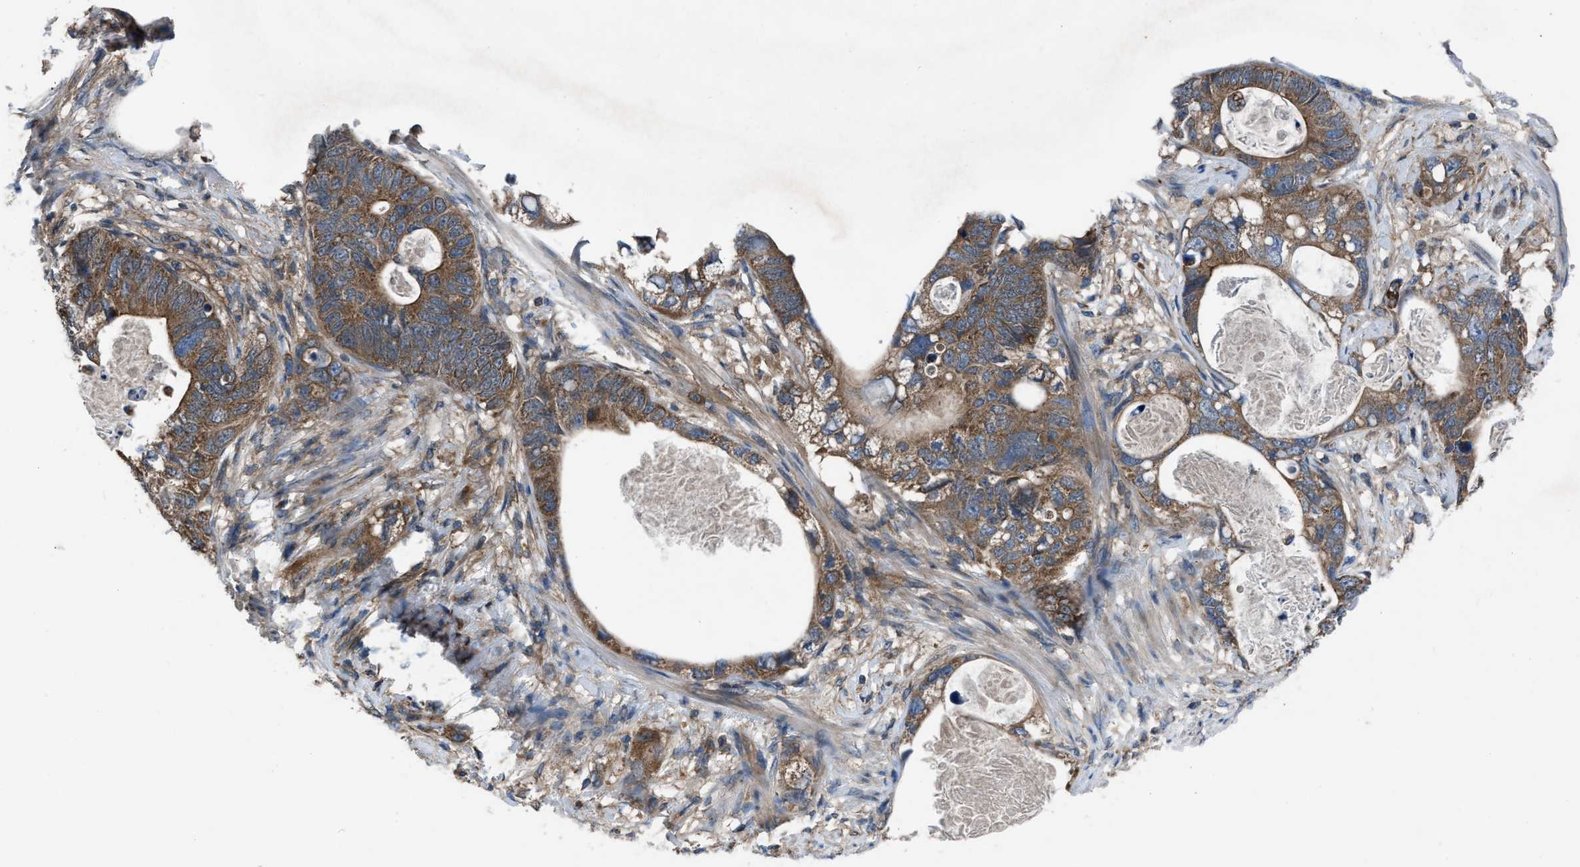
{"staining": {"intensity": "moderate", "quantity": ">75%", "location": "cytoplasmic/membranous"}, "tissue": "stomach cancer", "cell_type": "Tumor cells", "image_type": "cancer", "snomed": [{"axis": "morphology", "description": "Normal tissue, NOS"}, {"axis": "morphology", "description": "Adenocarcinoma, NOS"}, {"axis": "topography", "description": "Stomach"}], "caption": "Human stomach adenocarcinoma stained with a protein marker demonstrates moderate staining in tumor cells.", "gene": "USP25", "patient": {"sex": "female", "age": 89}}